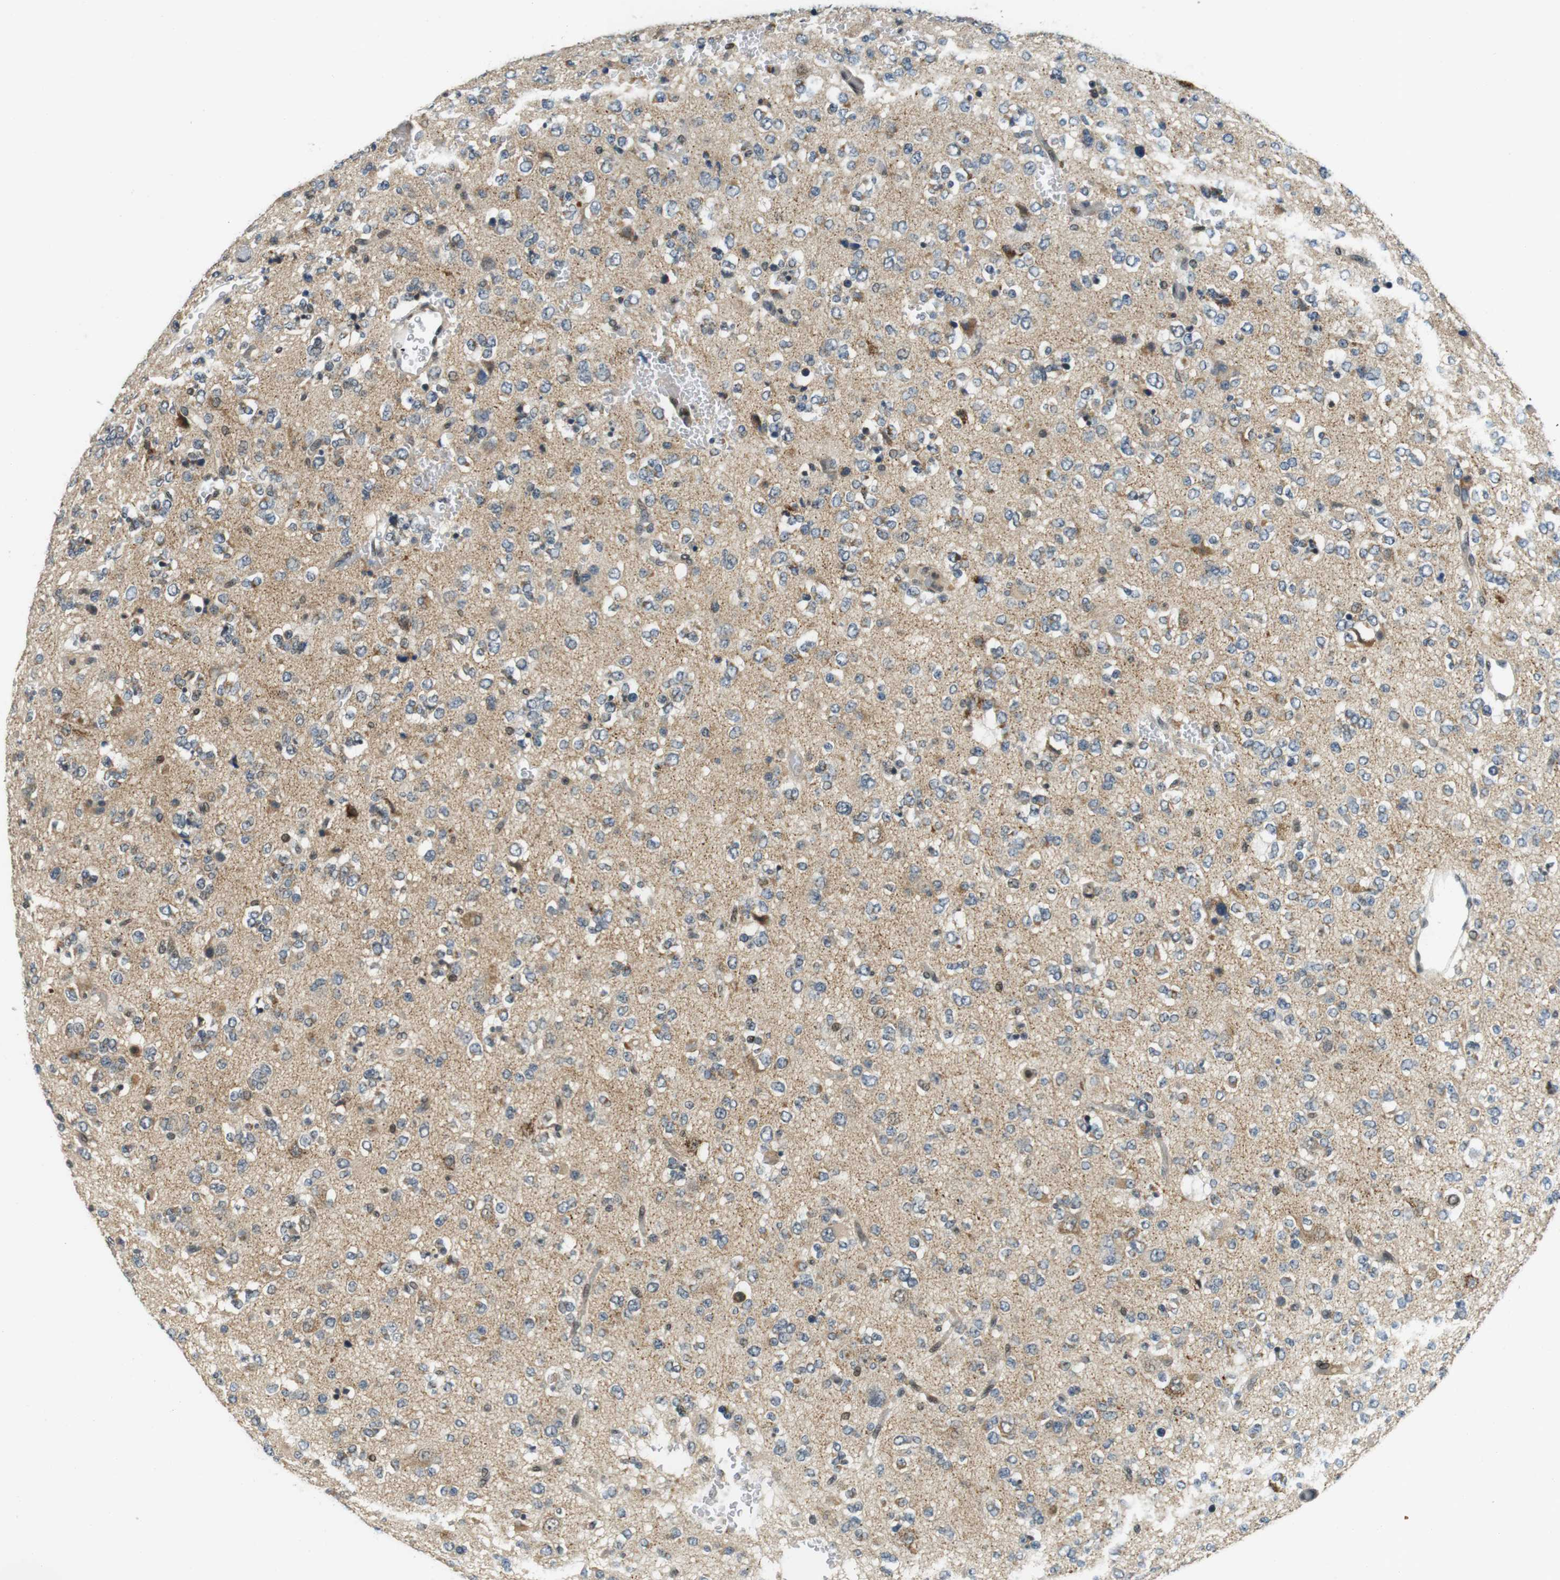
{"staining": {"intensity": "negative", "quantity": "none", "location": "none"}, "tissue": "glioma", "cell_type": "Tumor cells", "image_type": "cancer", "snomed": [{"axis": "morphology", "description": "Glioma, malignant, Low grade"}, {"axis": "topography", "description": "Brain"}], "caption": "Immunohistochemistry photomicrograph of human glioma stained for a protein (brown), which shows no expression in tumor cells.", "gene": "BRD4", "patient": {"sex": "male", "age": 38}}